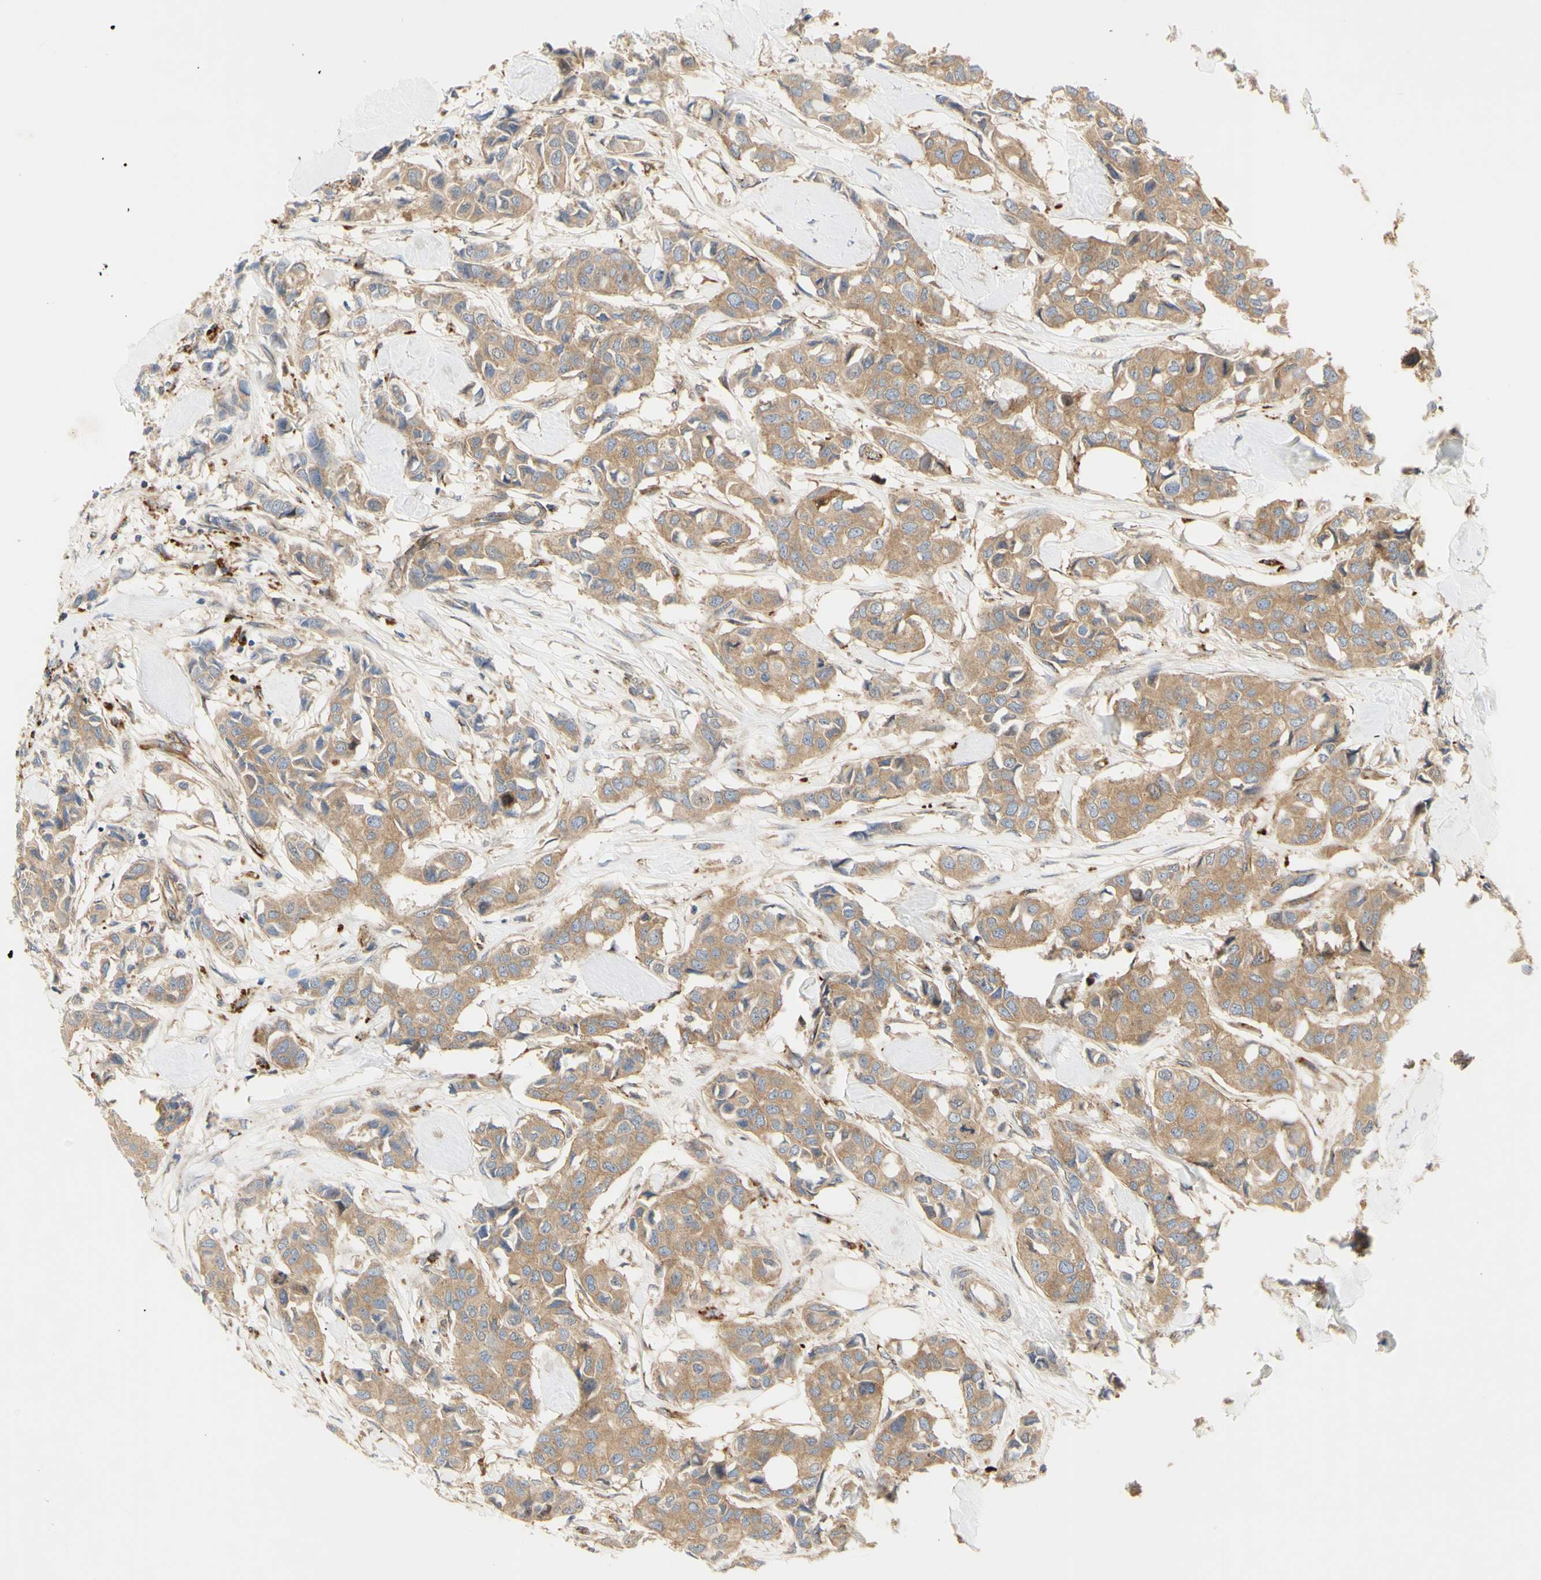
{"staining": {"intensity": "weak", "quantity": ">75%", "location": "cytoplasmic/membranous"}, "tissue": "breast cancer", "cell_type": "Tumor cells", "image_type": "cancer", "snomed": [{"axis": "morphology", "description": "Duct carcinoma"}, {"axis": "topography", "description": "Breast"}], "caption": "There is low levels of weak cytoplasmic/membranous expression in tumor cells of breast cancer, as demonstrated by immunohistochemical staining (brown color).", "gene": "TUBG2", "patient": {"sex": "female", "age": 80}}